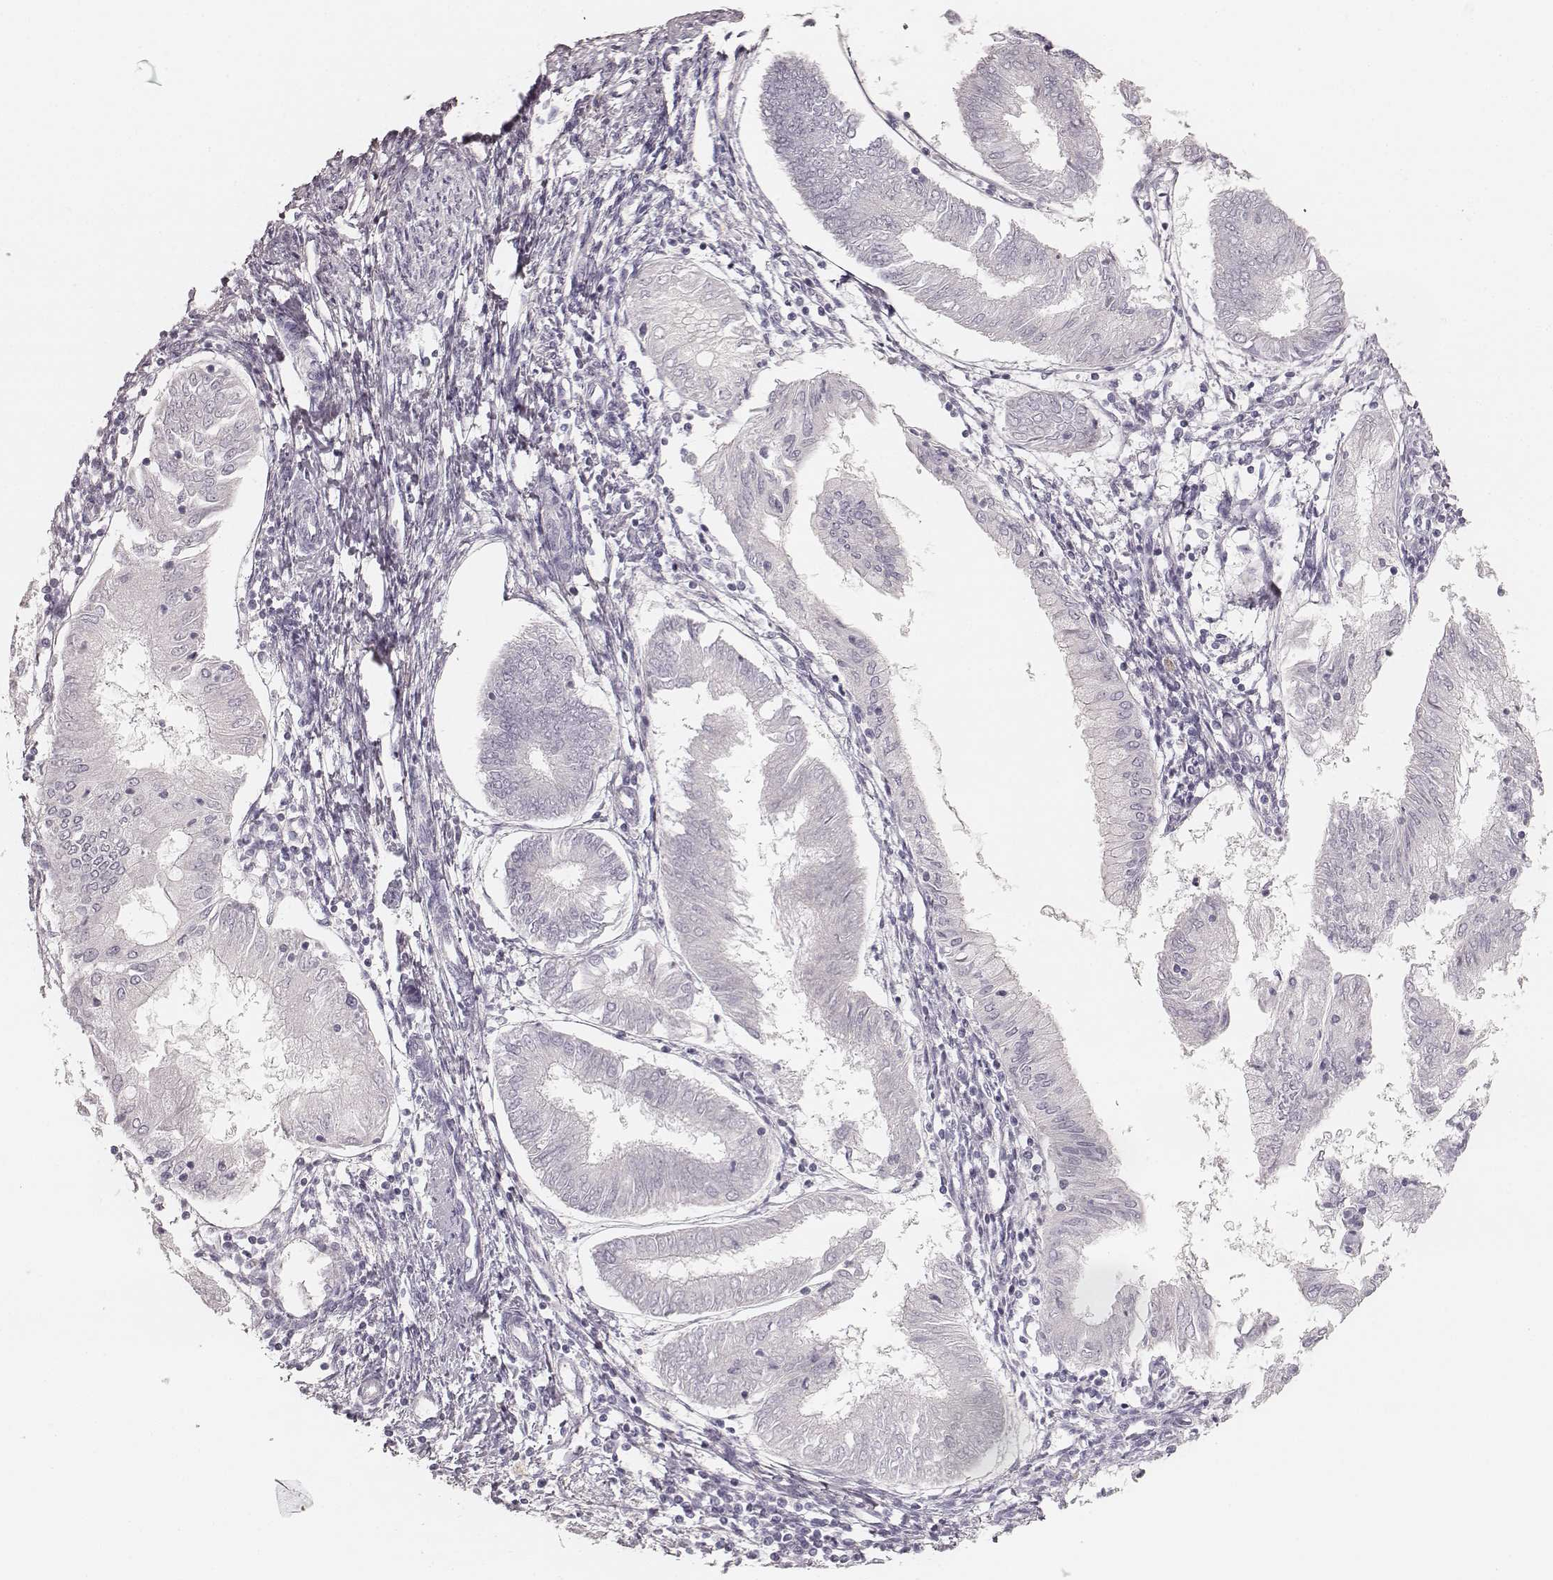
{"staining": {"intensity": "negative", "quantity": "none", "location": "none"}, "tissue": "endometrial cancer", "cell_type": "Tumor cells", "image_type": "cancer", "snomed": [{"axis": "morphology", "description": "Adenocarcinoma, NOS"}, {"axis": "topography", "description": "Endometrium"}], "caption": "A histopathology image of adenocarcinoma (endometrial) stained for a protein reveals no brown staining in tumor cells. (DAB immunohistochemistry with hematoxylin counter stain).", "gene": "ZP4", "patient": {"sex": "female", "age": 68}}